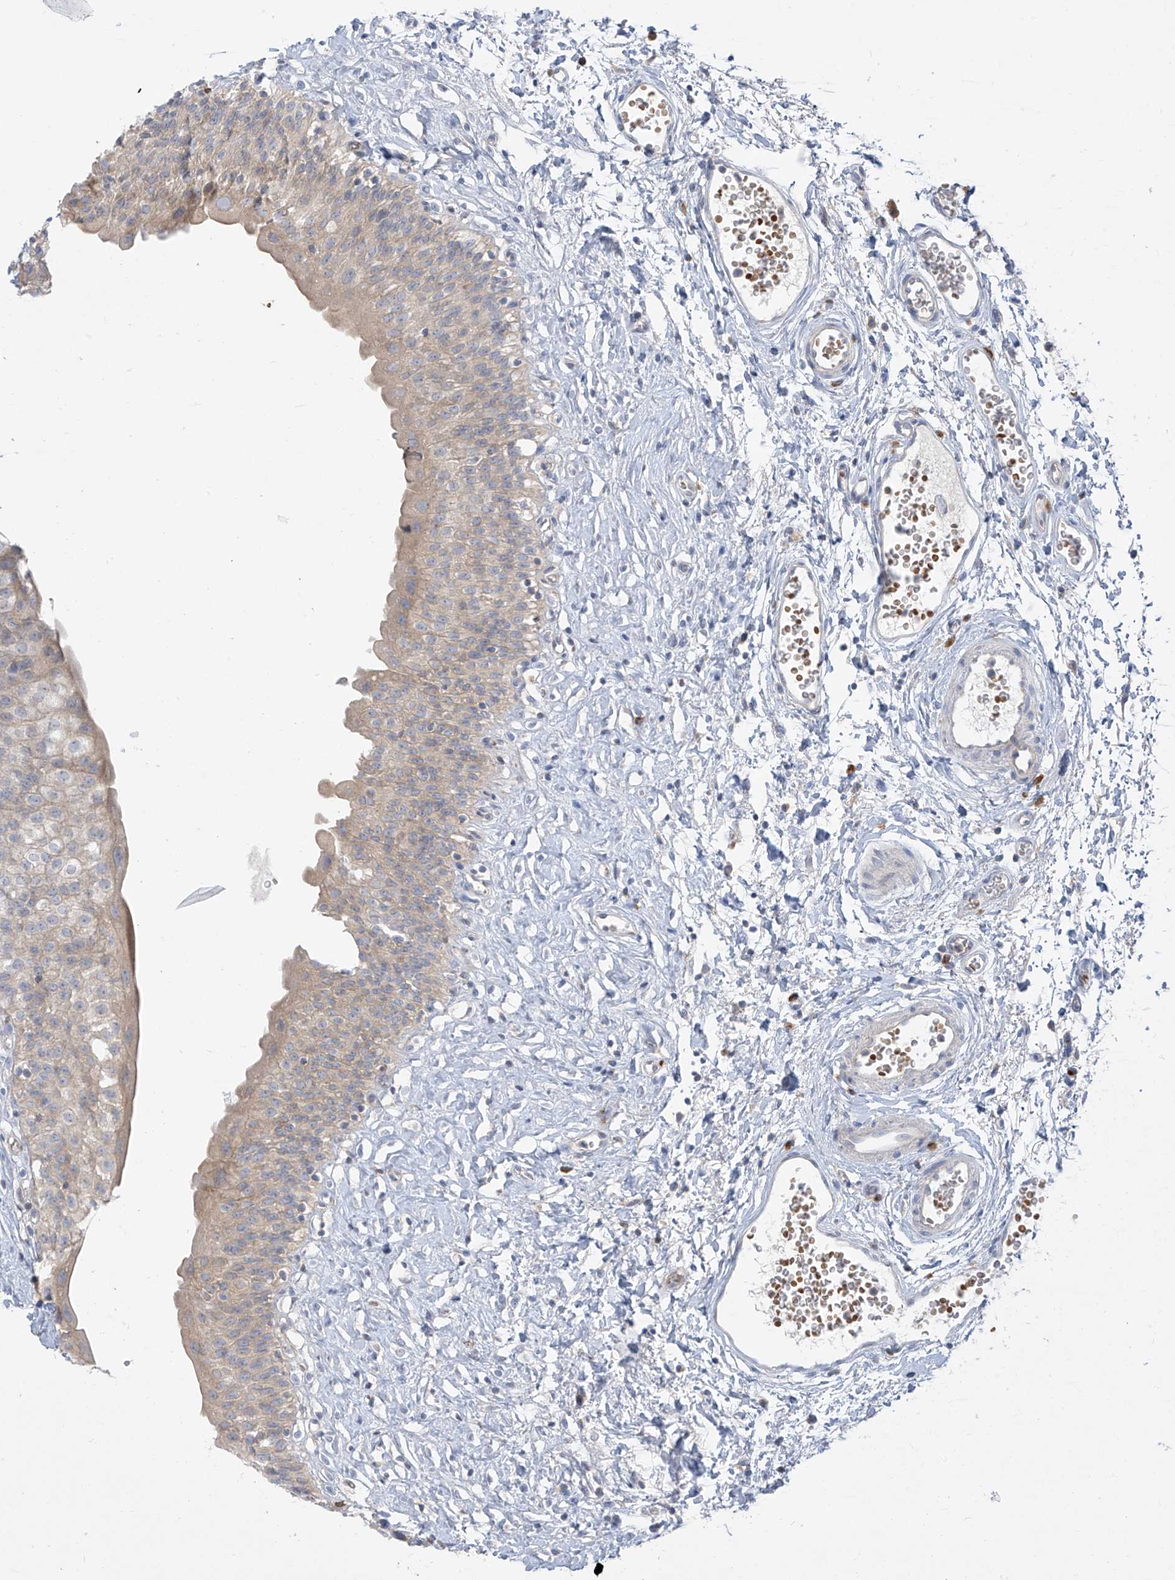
{"staining": {"intensity": "weak", "quantity": ">75%", "location": "cytoplasmic/membranous"}, "tissue": "urinary bladder", "cell_type": "Urothelial cells", "image_type": "normal", "snomed": [{"axis": "morphology", "description": "Normal tissue, NOS"}, {"axis": "topography", "description": "Urinary bladder"}], "caption": "Immunohistochemistry (IHC) (DAB (3,3'-diaminobenzidine)) staining of unremarkable human urinary bladder reveals weak cytoplasmic/membranous protein staining in approximately >75% of urothelial cells.", "gene": "DGKQ", "patient": {"sex": "male", "age": 51}}